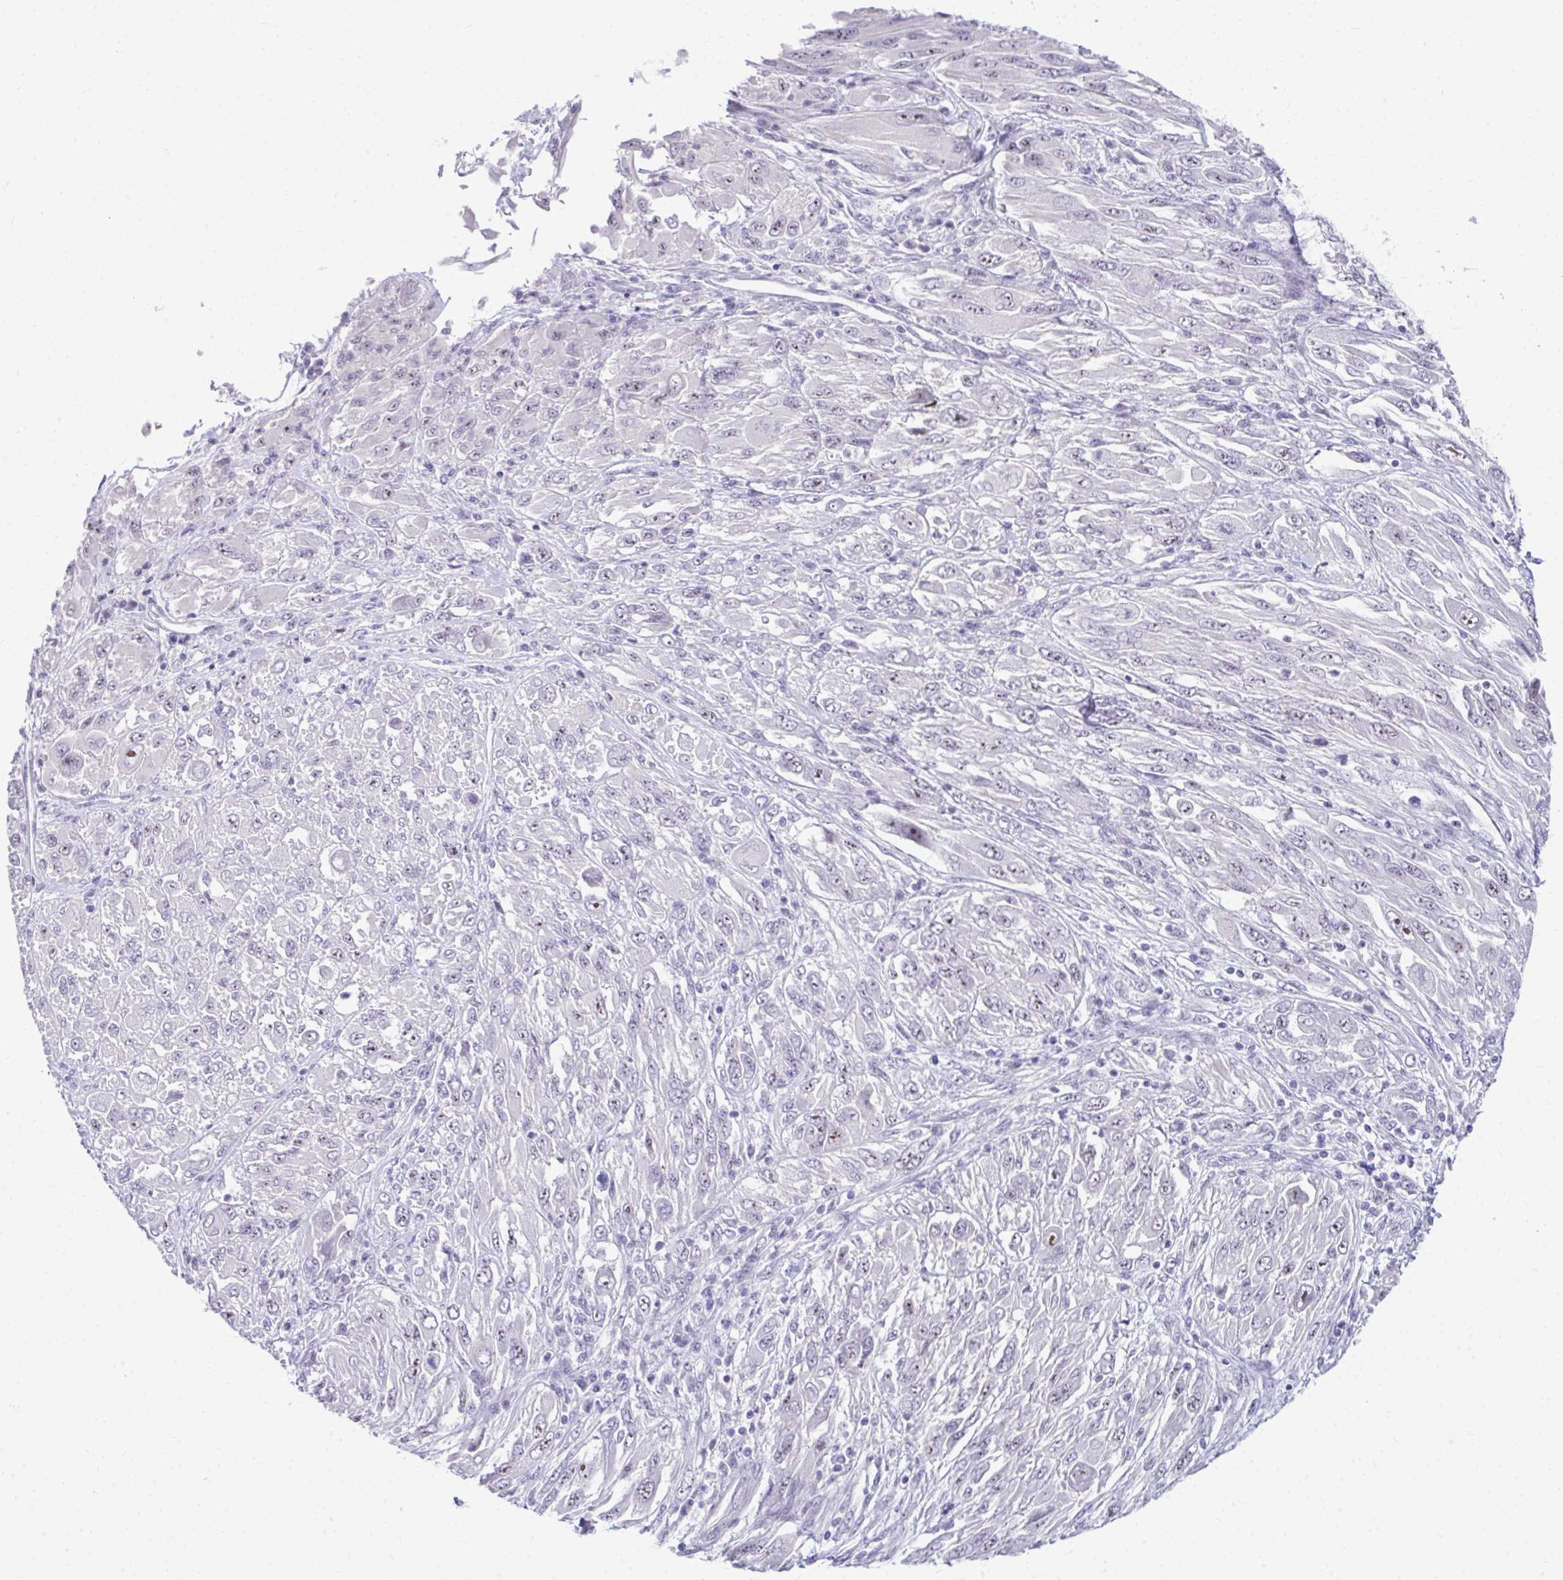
{"staining": {"intensity": "weak", "quantity": "<25%", "location": "nuclear"}, "tissue": "melanoma", "cell_type": "Tumor cells", "image_type": "cancer", "snomed": [{"axis": "morphology", "description": "Malignant melanoma, NOS"}, {"axis": "topography", "description": "Skin"}], "caption": "Tumor cells show no significant protein positivity in malignant melanoma. Brightfield microscopy of IHC stained with DAB (3,3'-diaminobenzidine) (brown) and hematoxylin (blue), captured at high magnification.", "gene": "EID3", "patient": {"sex": "female", "age": 91}}